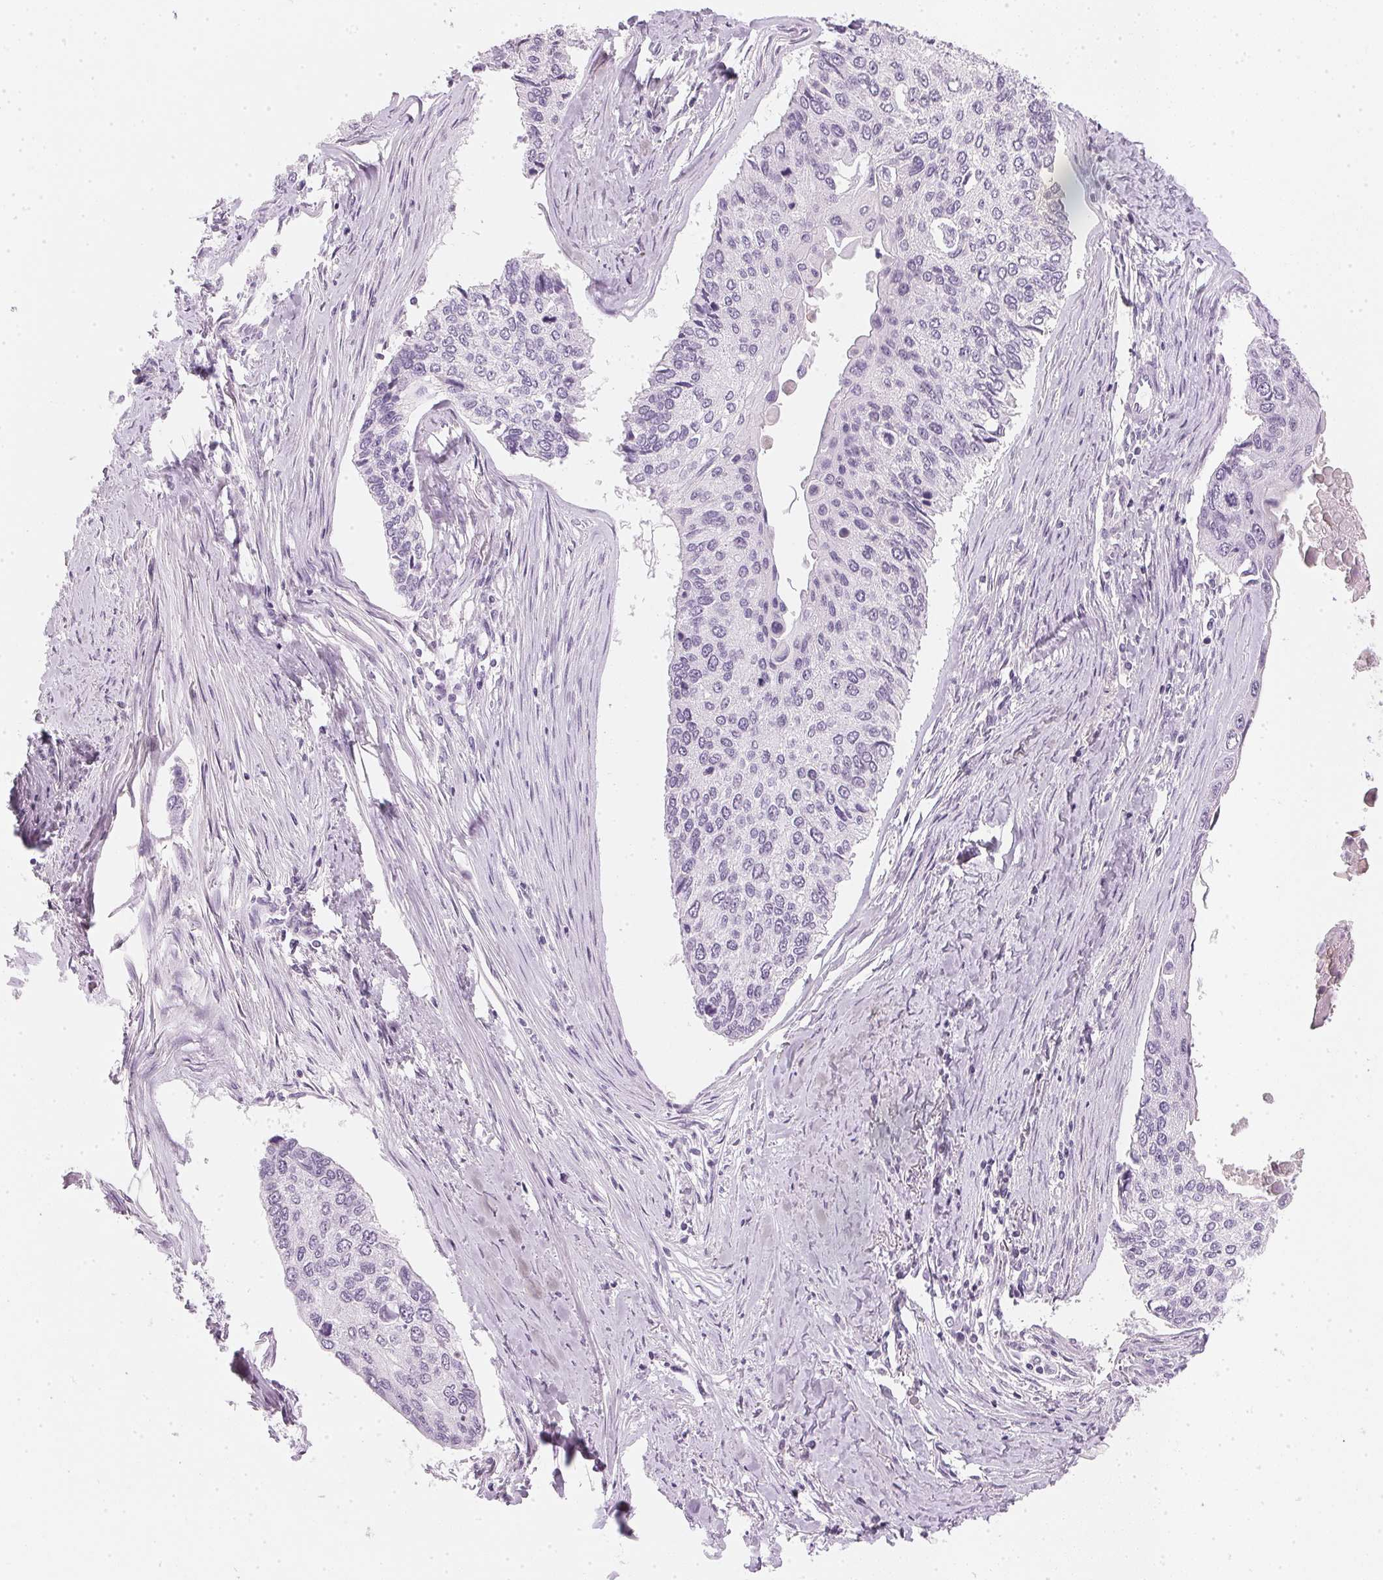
{"staining": {"intensity": "negative", "quantity": "none", "location": "none"}, "tissue": "lung cancer", "cell_type": "Tumor cells", "image_type": "cancer", "snomed": [{"axis": "morphology", "description": "Squamous cell carcinoma, NOS"}, {"axis": "morphology", "description": "Squamous cell carcinoma, metastatic, NOS"}, {"axis": "topography", "description": "Lung"}], "caption": "The IHC photomicrograph has no significant positivity in tumor cells of lung cancer tissue.", "gene": "CHST4", "patient": {"sex": "male", "age": 63}}